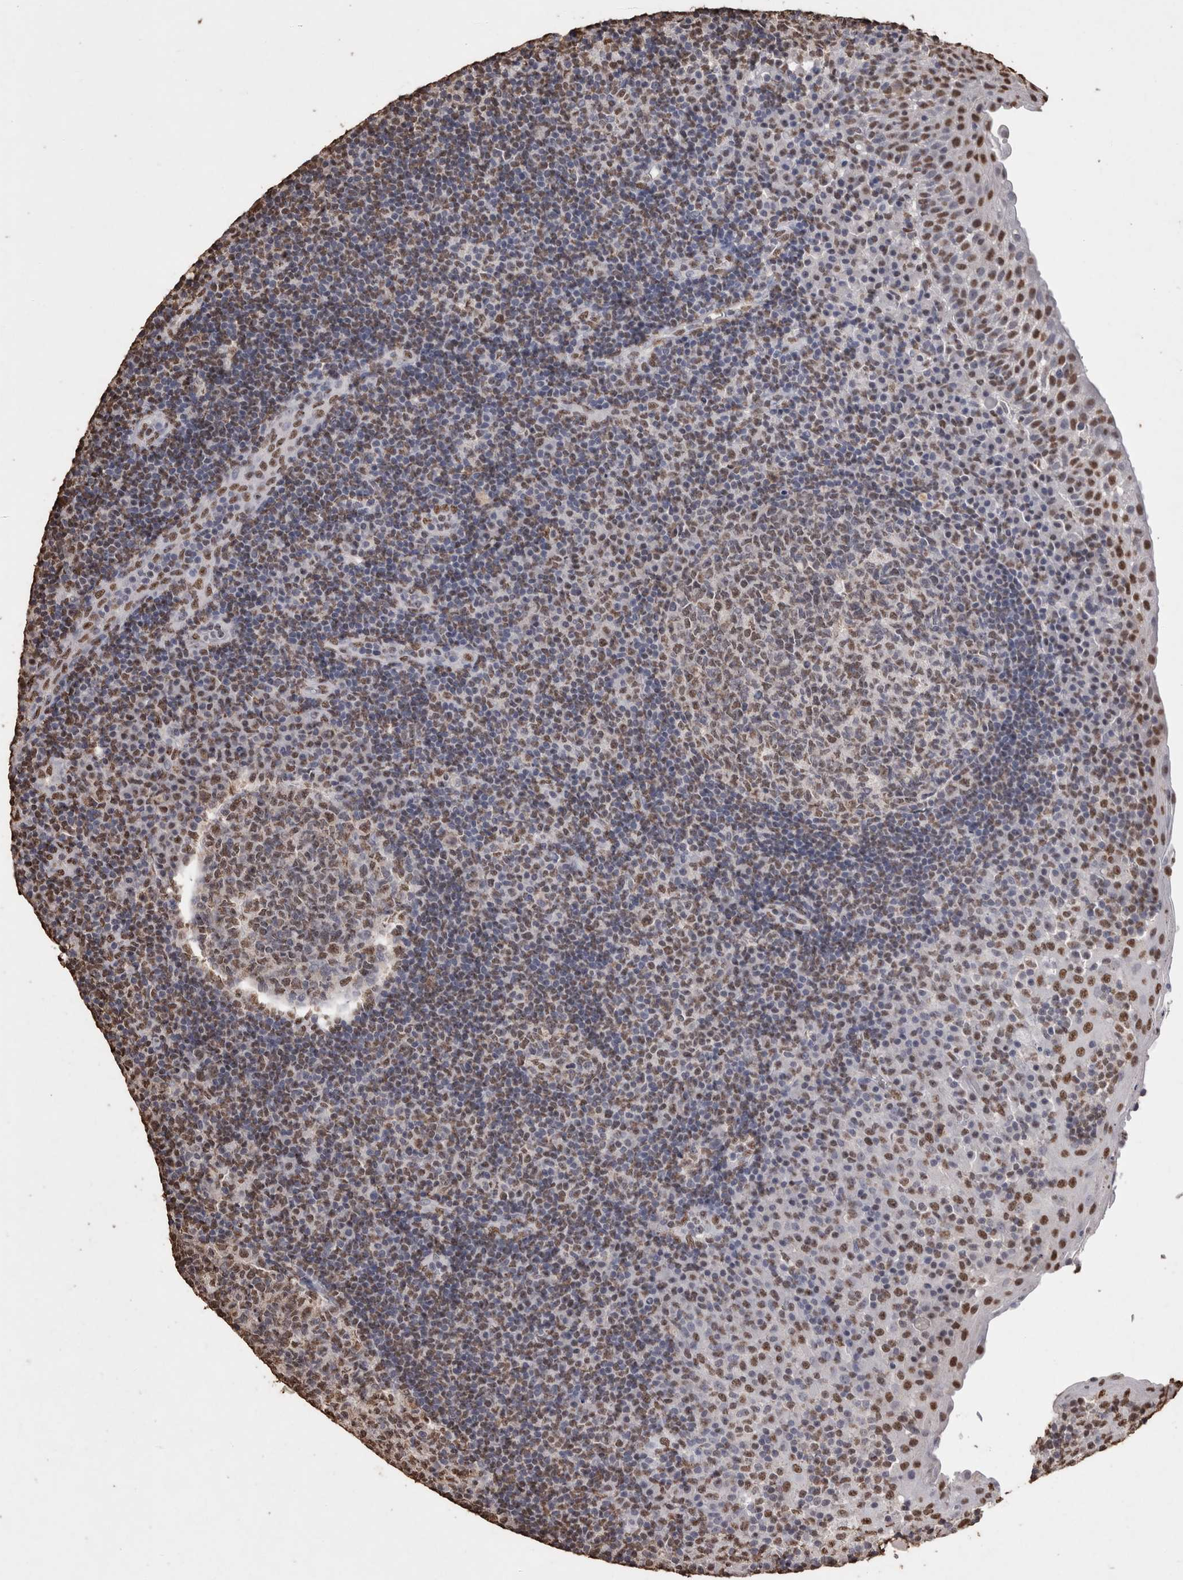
{"staining": {"intensity": "moderate", "quantity": "25%-75%", "location": "nuclear"}, "tissue": "tonsil", "cell_type": "Germinal center cells", "image_type": "normal", "snomed": [{"axis": "morphology", "description": "Normal tissue, NOS"}, {"axis": "topography", "description": "Tonsil"}], "caption": "The histopathology image displays a brown stain indicating the presence of a protein in the nuclear of germinal center cells in tonsil. (Stains: DAB in brown, nuclei in blue, Microscopy: brightfield microscopy at high magnification).", "gene": "NTHL1", "patient": {"sex": "female", "age": 40}}